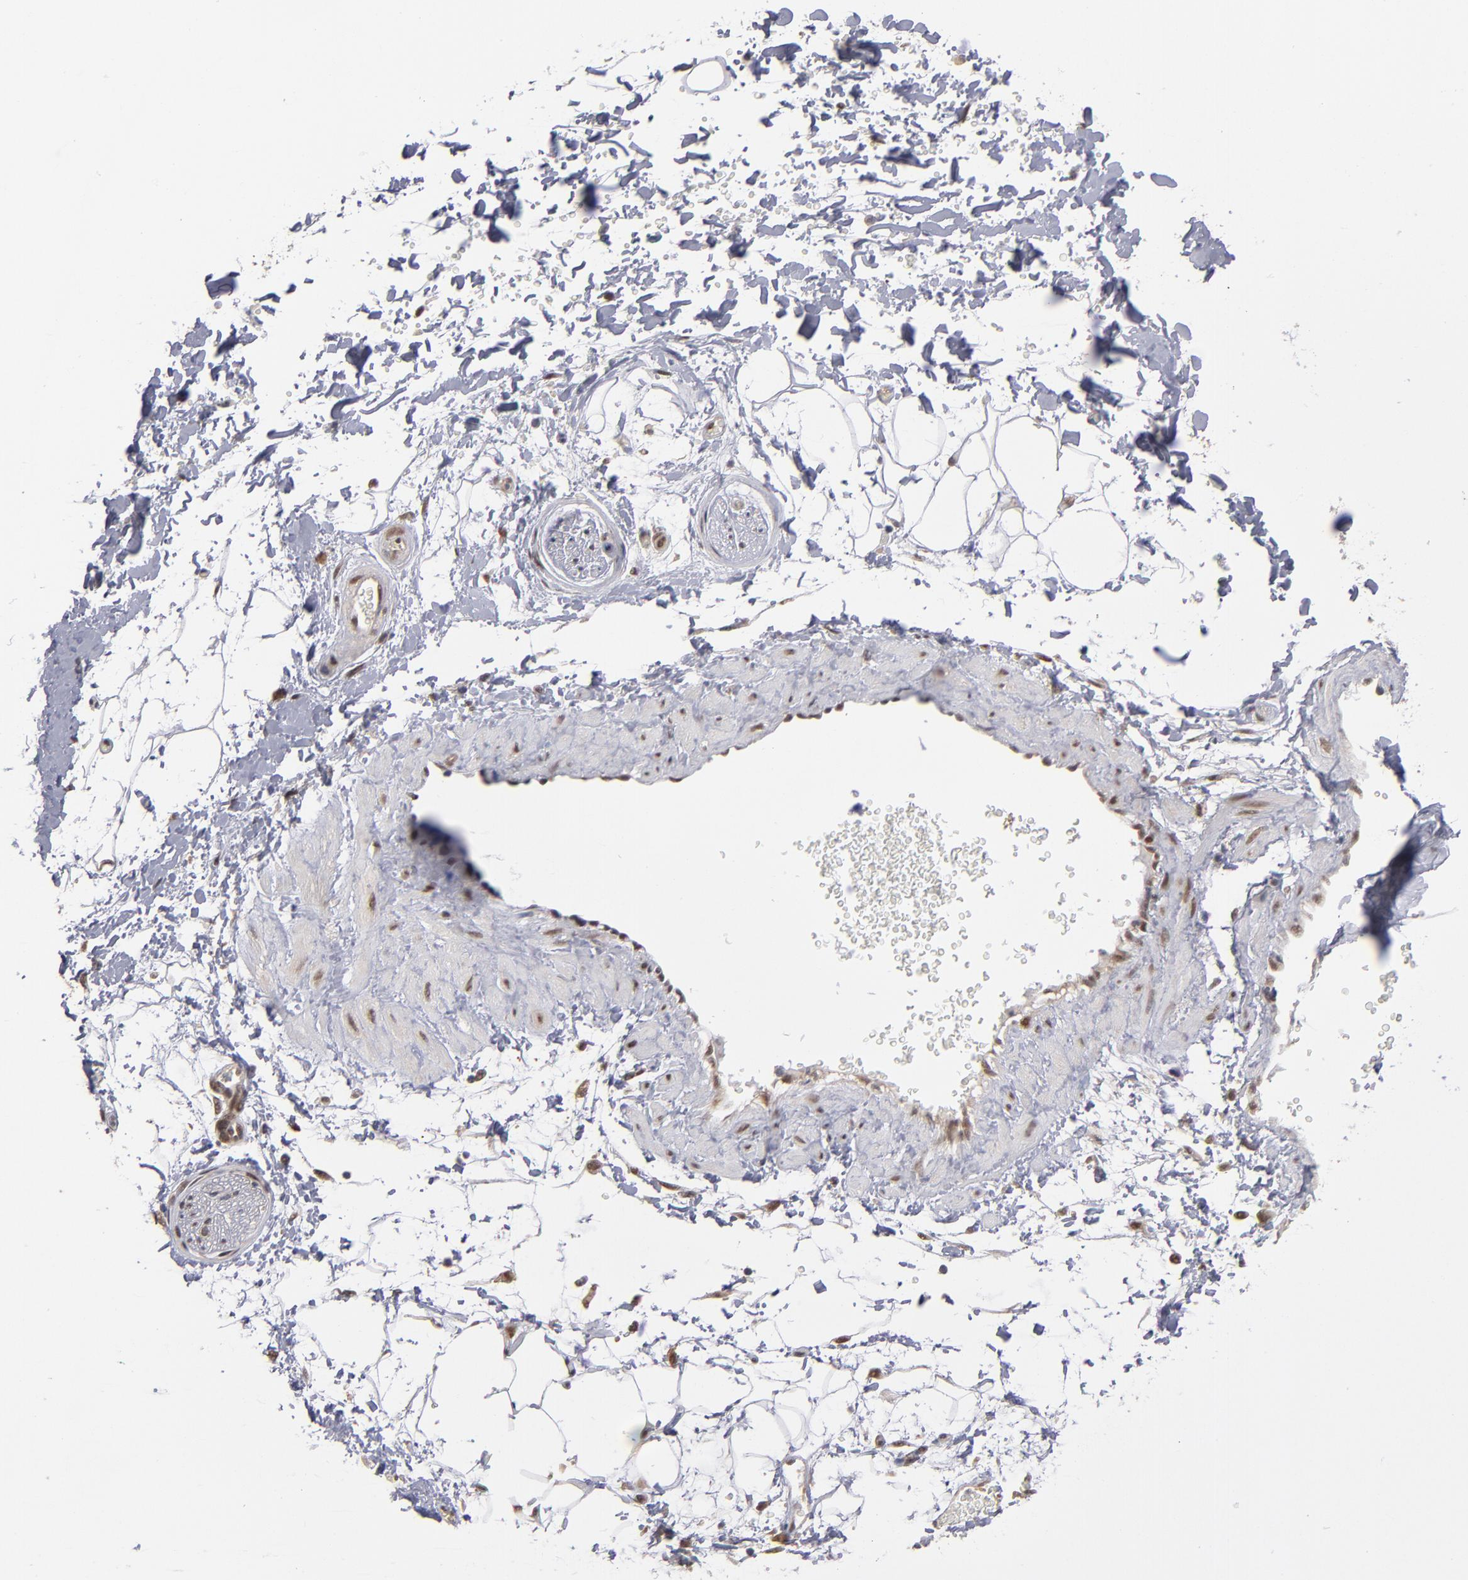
{"staining": {"intensity": "negative", "quantity": "none", "location": "none"}, "tissue": "adipose tissue", "cell_type": "Adipocytes", "image_type": "normal", "snomed": [{"axis": "morphology", "description": "Normal tissue, NOS"}, {"axis": "topography", "description": "Soft tissue"}], "caption": "A photomicrograph of adipose tissue stained for a protein demonstrates no brown staining in adipocytes. (DAB (3,3'-diaminobenzidine) immunohistochemistry visualized using brightfield microscopy, high magnification).", "gene": "HUWE1", "patient": {"sex": "male", "age": 72}}